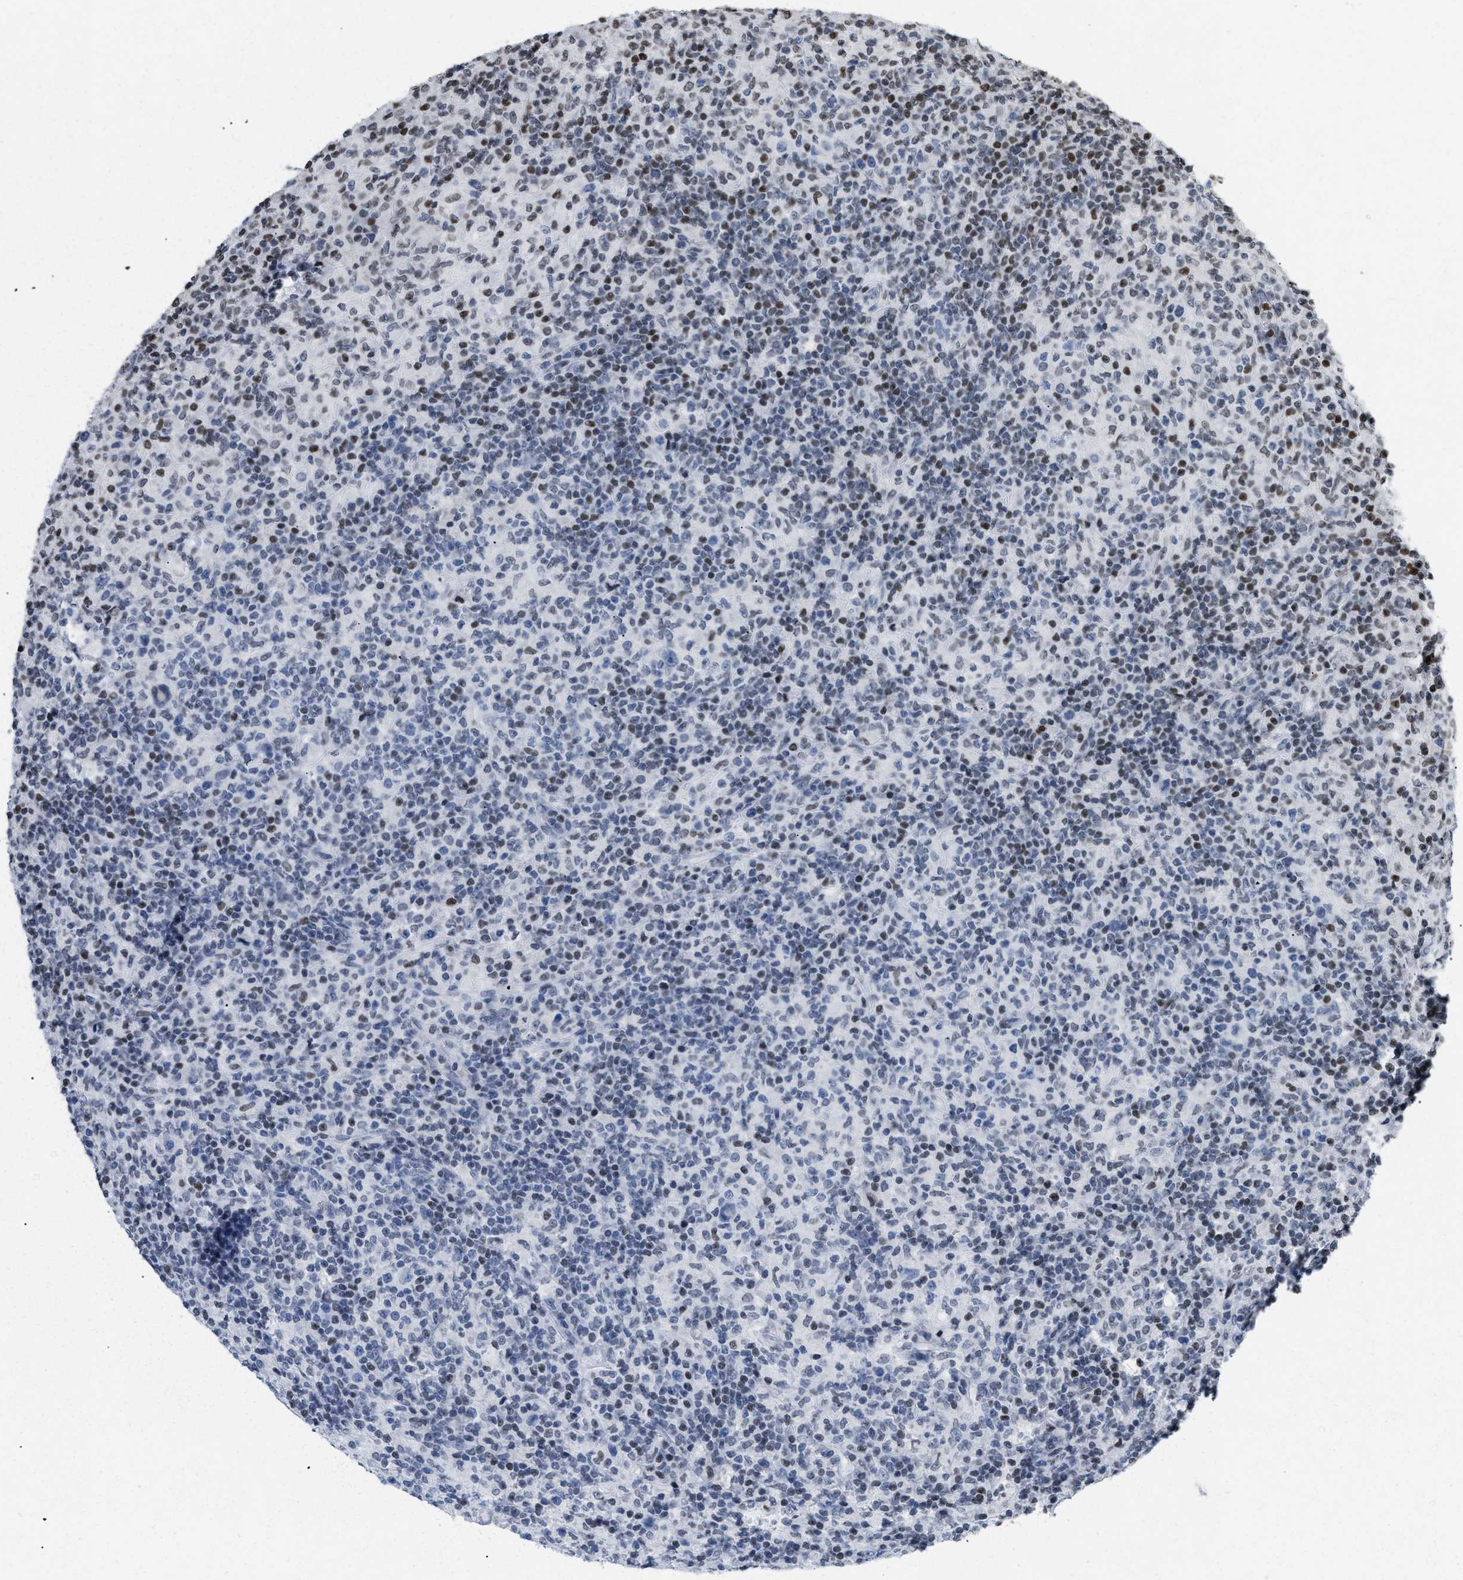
{"staining": {"intensity": "negative", "quantity": "none", "location": "none"}, "tissue": "lymphoma", "cell_type": "Tumor cells", "image_type": "cancer", "snomed": [{"axis": "morphology", "description": "Hodgkin's disease, NOS"}, {"axis": "topography", "description": "Lymph node"}], "caption": "High magnification brightfield microscopy of lymphoma stained with DAB (3,3'-diaminobenzidine) (brown) and counterstained with hematoxylin (blue): tumor cells show no significant staining.", "gene": "HMGN2", "patient": {"sex": "male", "age": 70}}